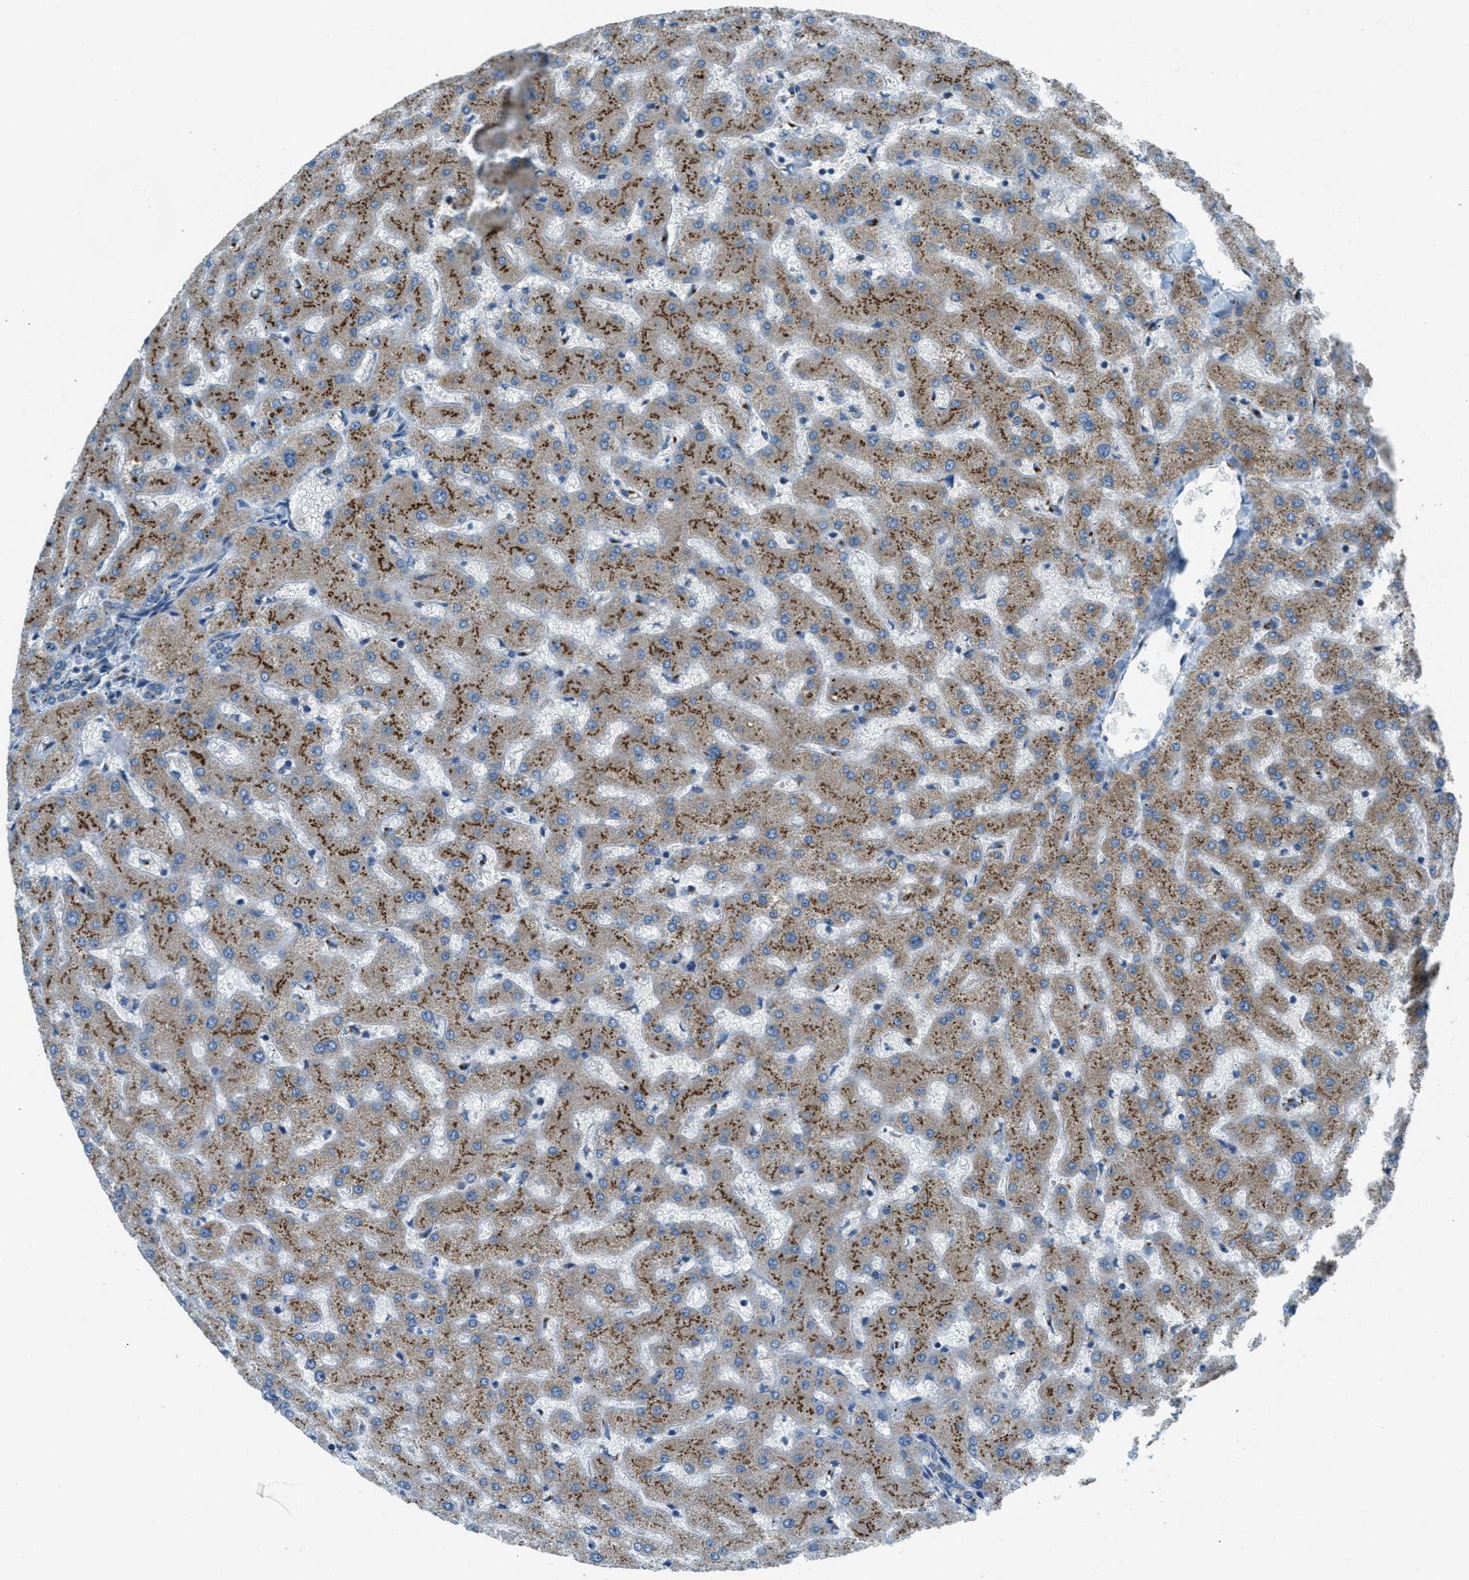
{"staining": {"intensity": "negative", "quantity": "none", "location": "none"}, "tissue": "liver", "cell_type": "Cholangiocytes", "image_type": "normal", "snomed": [{"axis": "morphology", "description": "Normal tissue, NOS"}, {"axis": "topography", "description": "Liver"}], "caption": "High power microscopy micrograph of an IHC image of unremarkable liver, revealing no significant staining in cholangiocytes.", "gene": "BCKDK", "patient": {"sex": "female", "age": 63}}